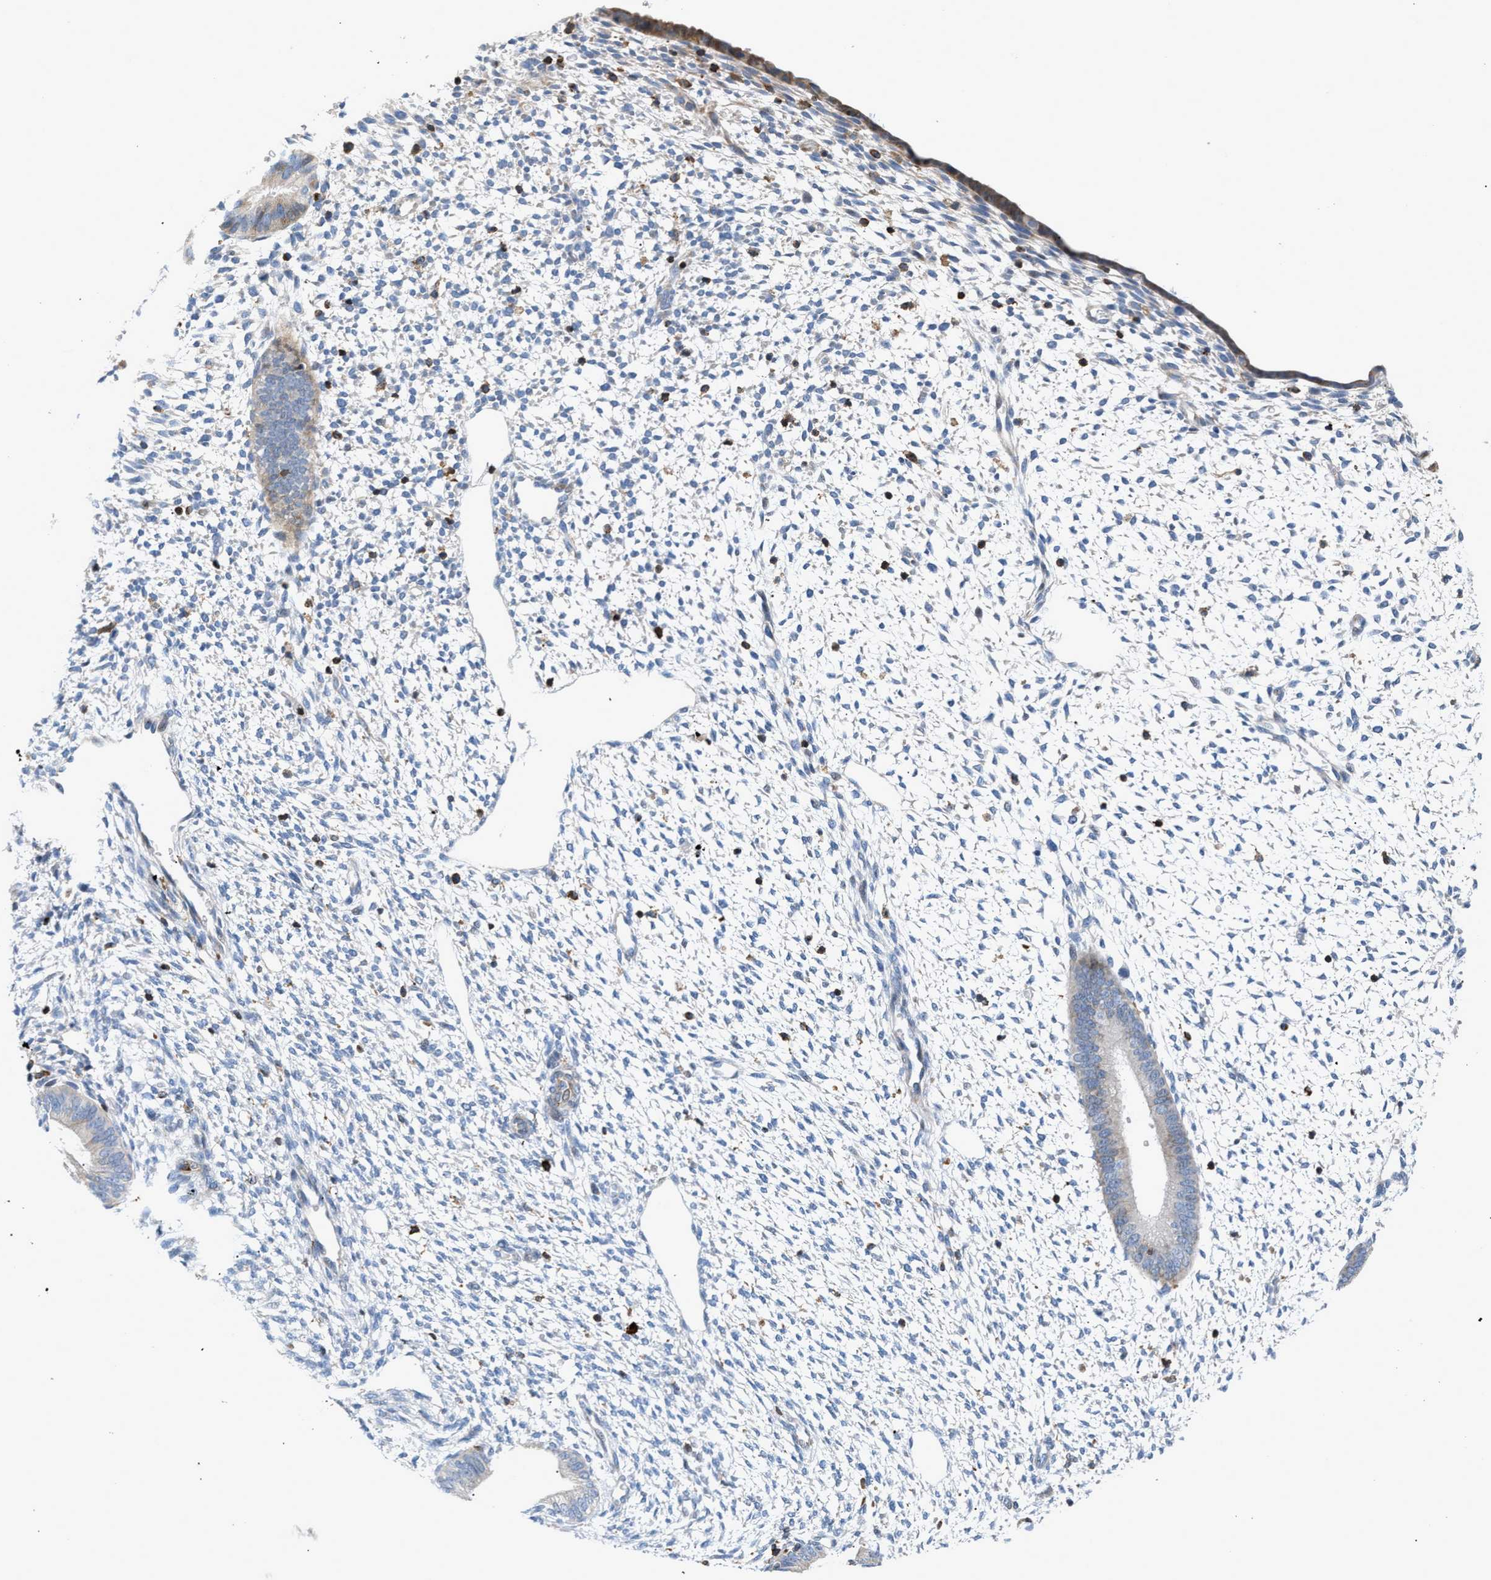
{"staining": {"intensity": "negative", "quantity": "none", "location": "none"}, "tissue": "endometrium", "cell_type": "Cells in endometrial stroma", "image_type": "normal", "snomed": [{"axis": "morphology", "description": "Normal tissue, NOS"}, {"axis": "topography", "description": "Endometrium"}], "caption": "Cells in endometrial stroma show no significant protein positivity in normal endometrium. (DAB immunohistochemistry with hematoxylin counter stain).", "gene": "ATP9A", "patient": {"sex": "female", "age": 46}}